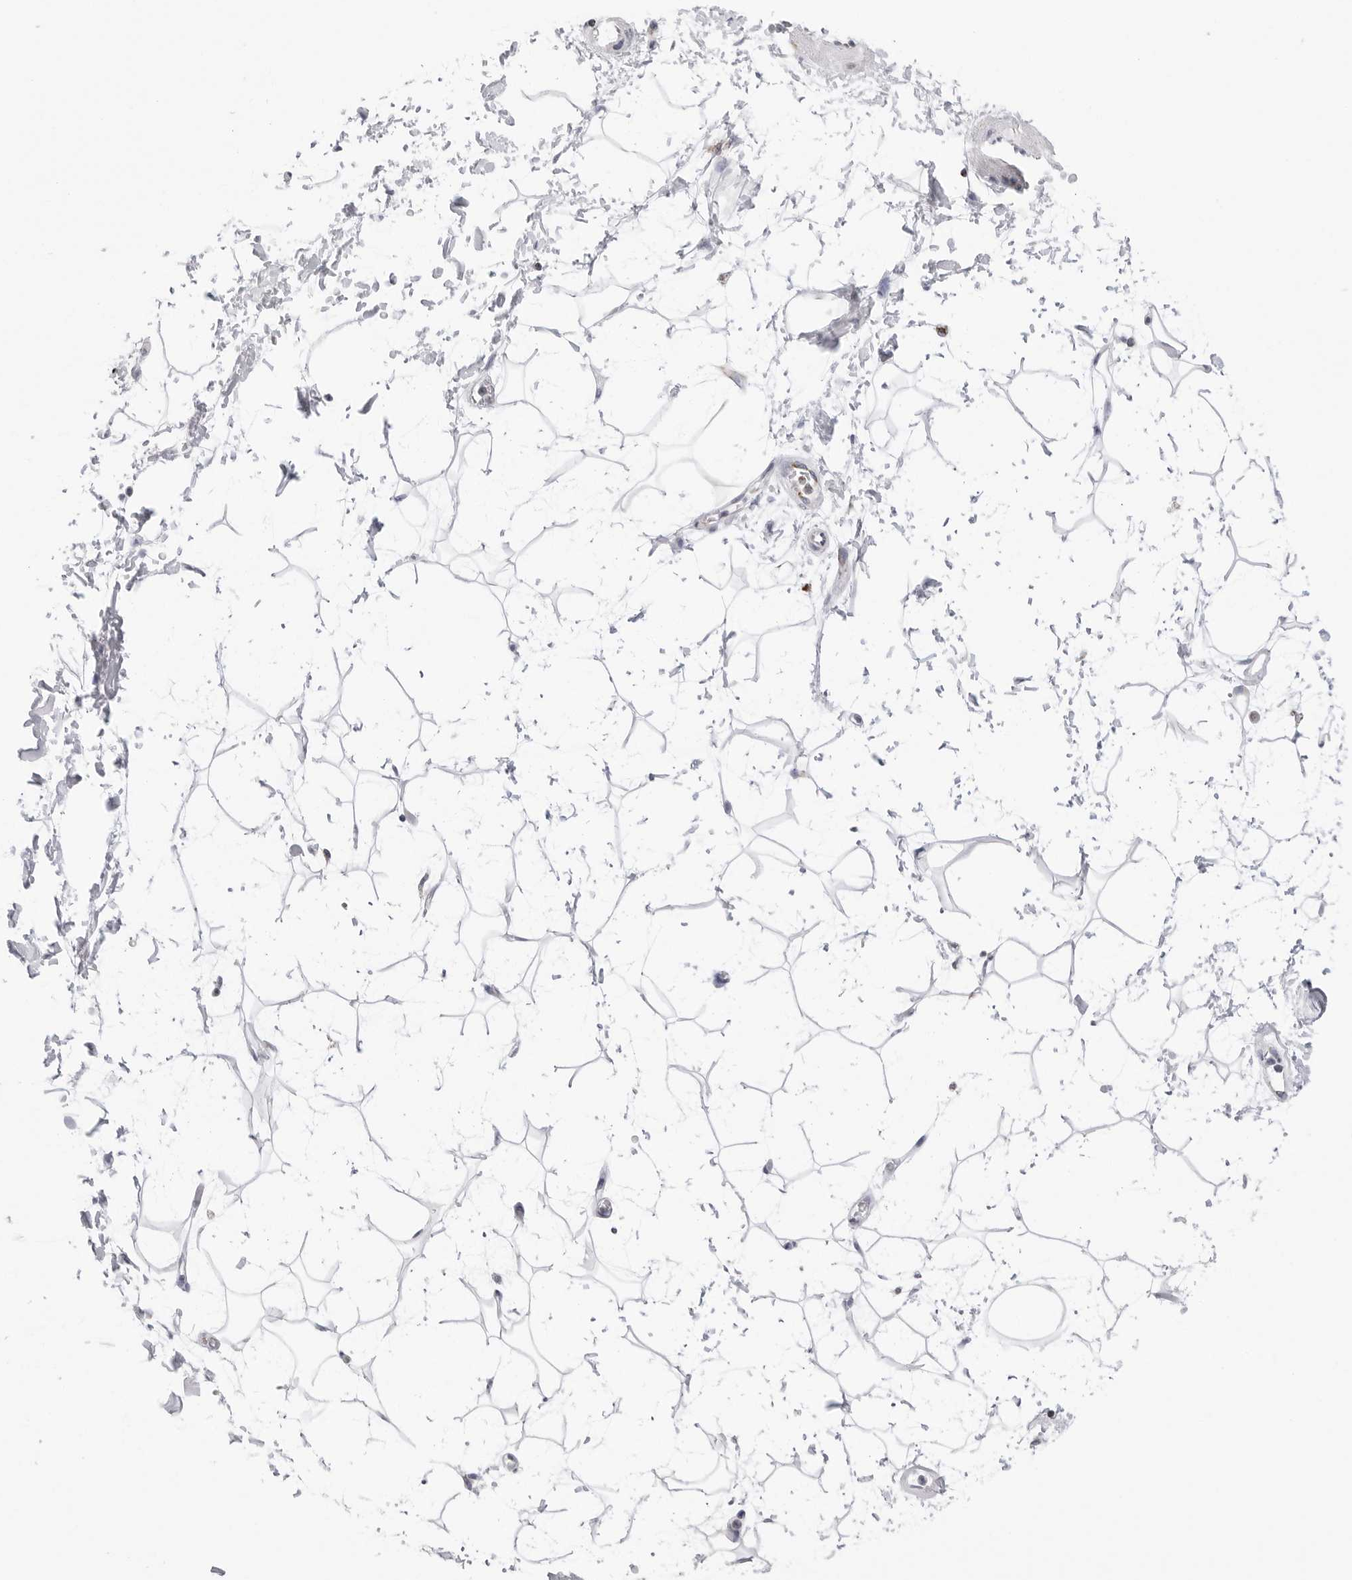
{"staining": {"intensity": "negative", "quantity": "none", "location": "none"}, "tissue": "adipose tissue", "cell_type": "Adipocytes", "image_type": "normal", "snomed": [{"axis": "morphology", "description": "Normal tissue, NOS"}, {"axis": "topography", "description": "Soft tissue"}], "caption": "Adipocytes show no significant staining in unremarkable adipose tissue.", "gene": "ATP5IF1", "patient": {"sex": "male", "age": 72}}